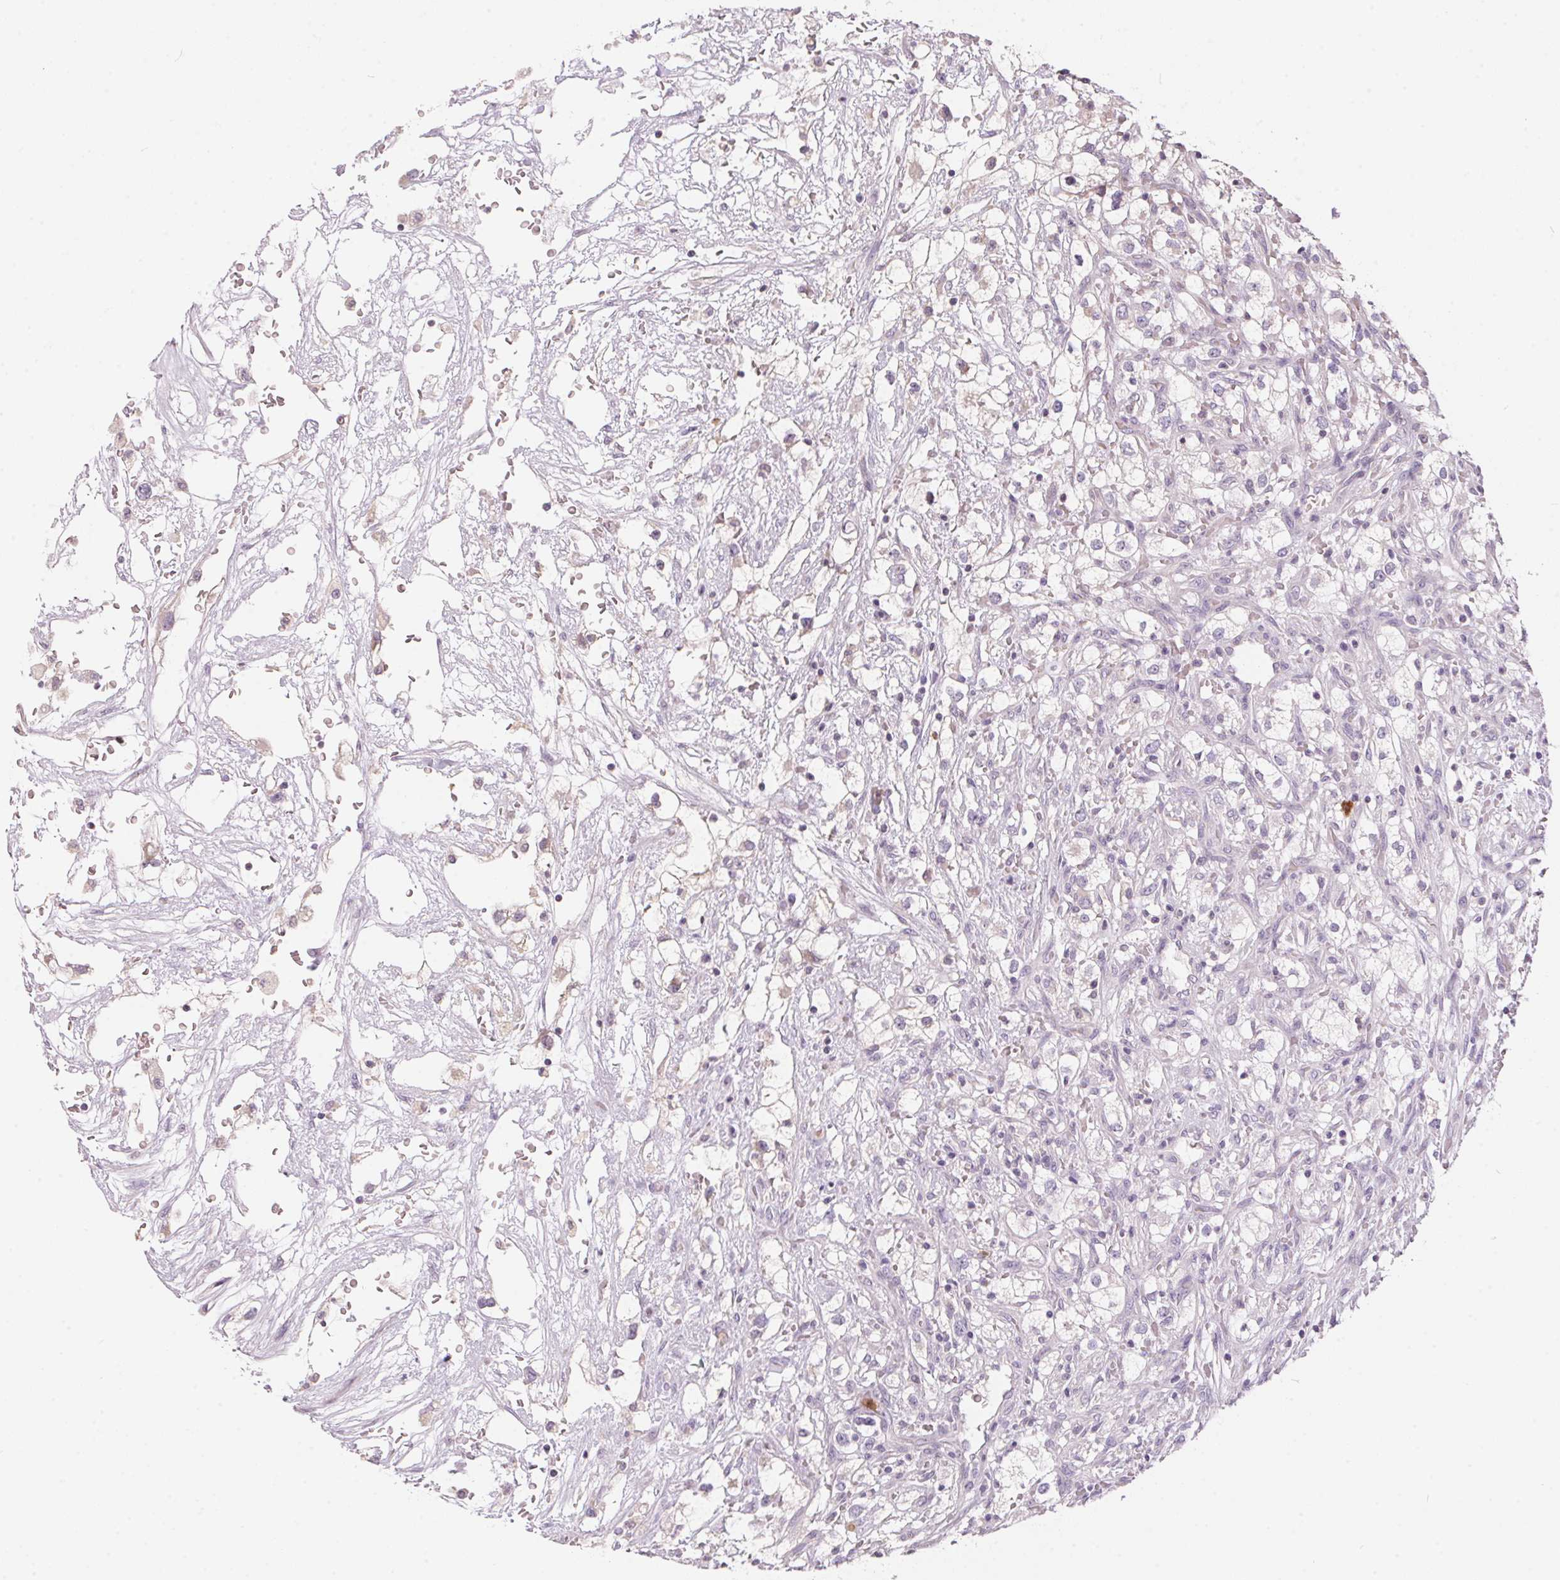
{"staining": {"intensity": "negative", "quantity": "none", "location": "none"}, "tissue": "renal cancer", "cell_type": "Tumor cells", "image_type": "cancer", "snomed": [{"axis": "morphology", "description": "Adenocarcinoma, NOS"}, {"axis": "topography", "description": "Kidney"}], "caption": "Immunohistochemistry (IHC) image of neoplastic tissue: human adenocarcinoma (renal) stained with DAB (3,3'-diaminobenzidine) shows no significant protein positivity in tumor cells. (Brightfield microscopy of DAB (3,3'-diaminobenzidine) immunohistochemistry (IHC) at high magnification).", "gene": "SERPINB1", "patient": {"sex": "male", "age": 59}}